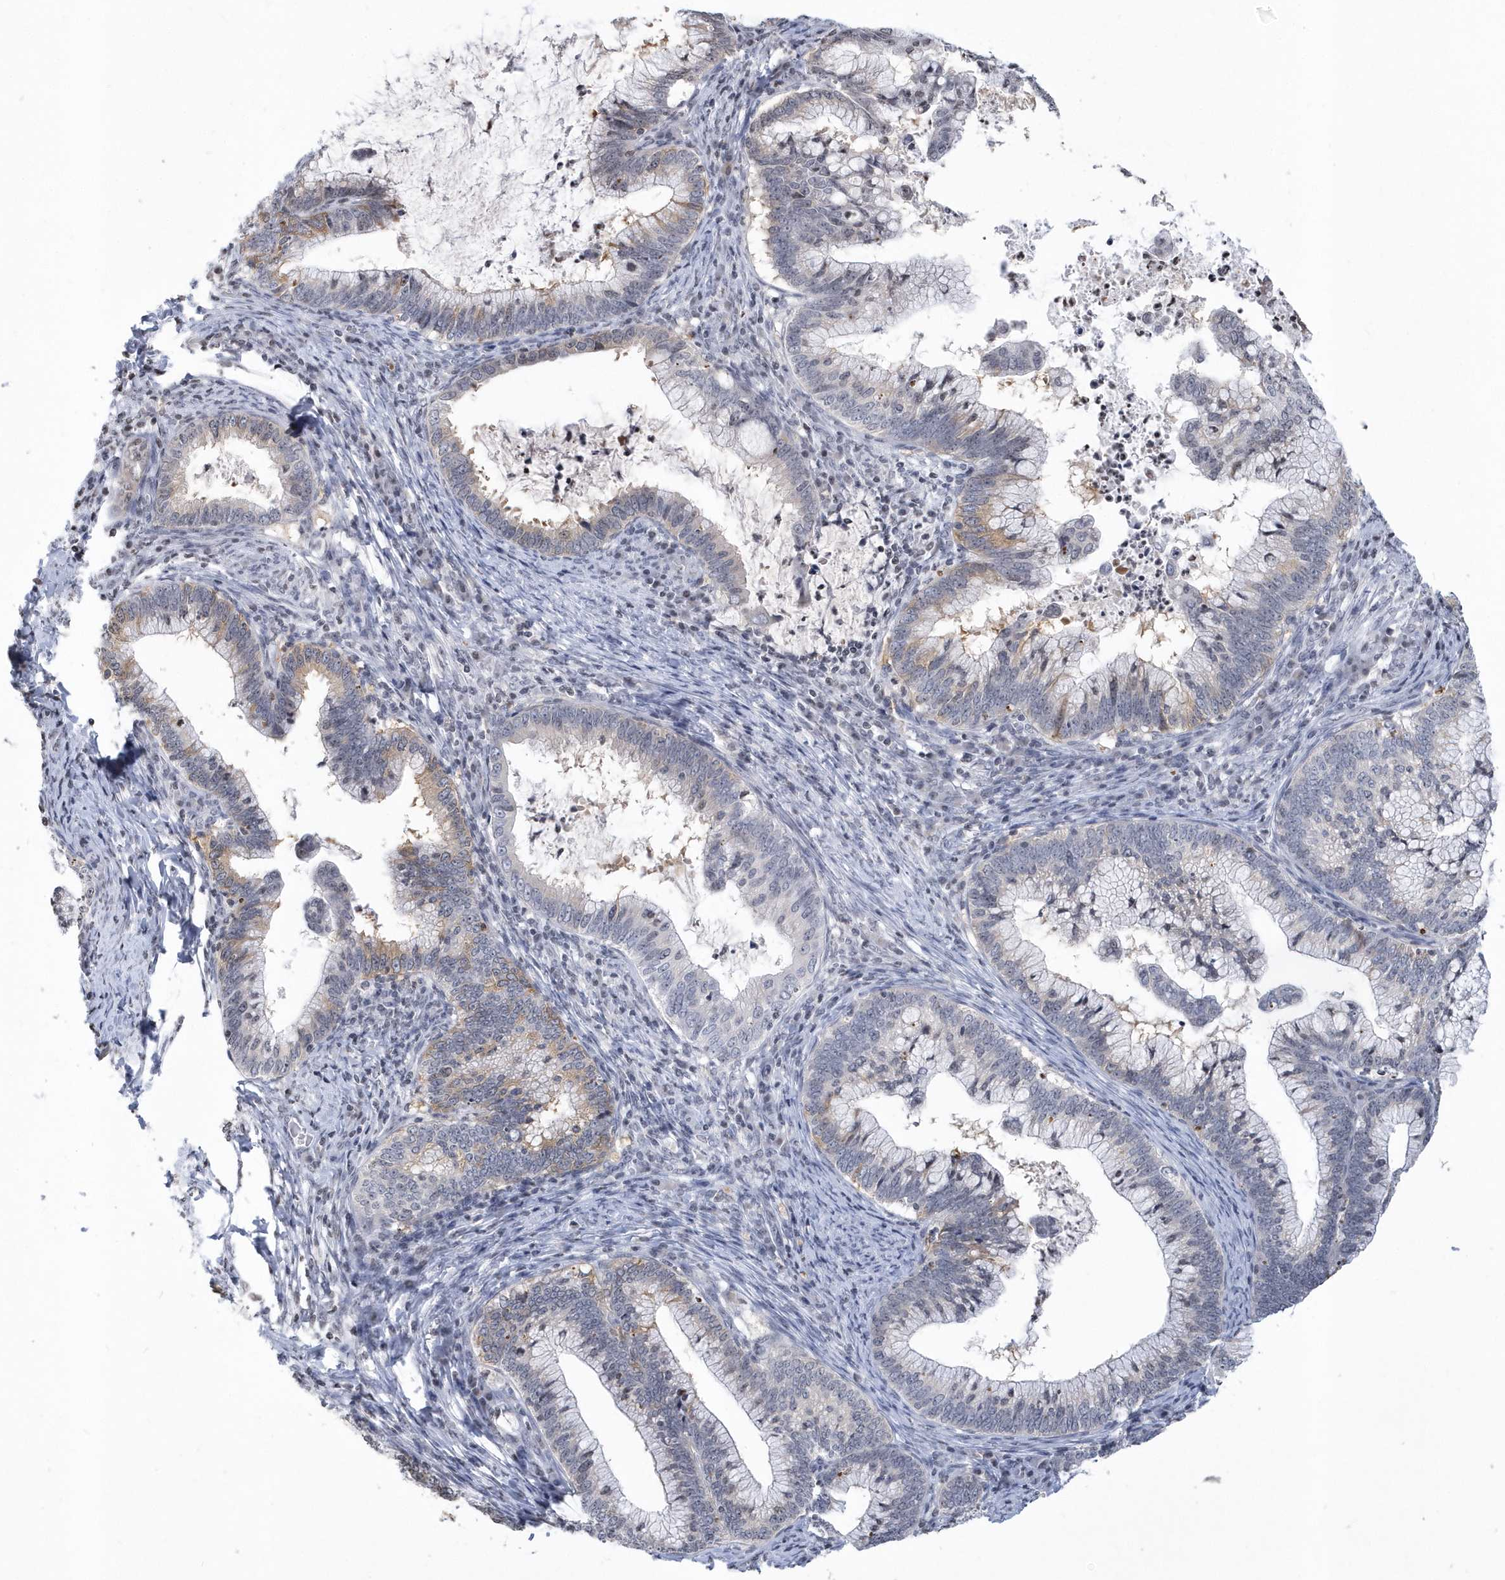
{"staining": {"intensity": "weak", "quantity": "25%-75%", "location": "cytoplasmic/membranous"}, "tissue": "cervical cancer", "cell_type": "Tumor cells", "image_type": "cancer", "snomed": [{"axis": "morphology", "description": "Adenocarcinoma, NOS"}, {"axis": "topography", "description": "Cervix"}], "caption": "High-magnification brightfield microscopy of adenocarcinoma (cervical) stained with DAB (3,3'-diaminobenzidine) (brown) and counterstained with hematoxylin (blue). tumor cells exhibit weak cytoplasmic/membranous staining is appreciated in about25%-75% of cells.", "gene": "VWA5B2", "patient": {"sex": "female", "age": 36}}